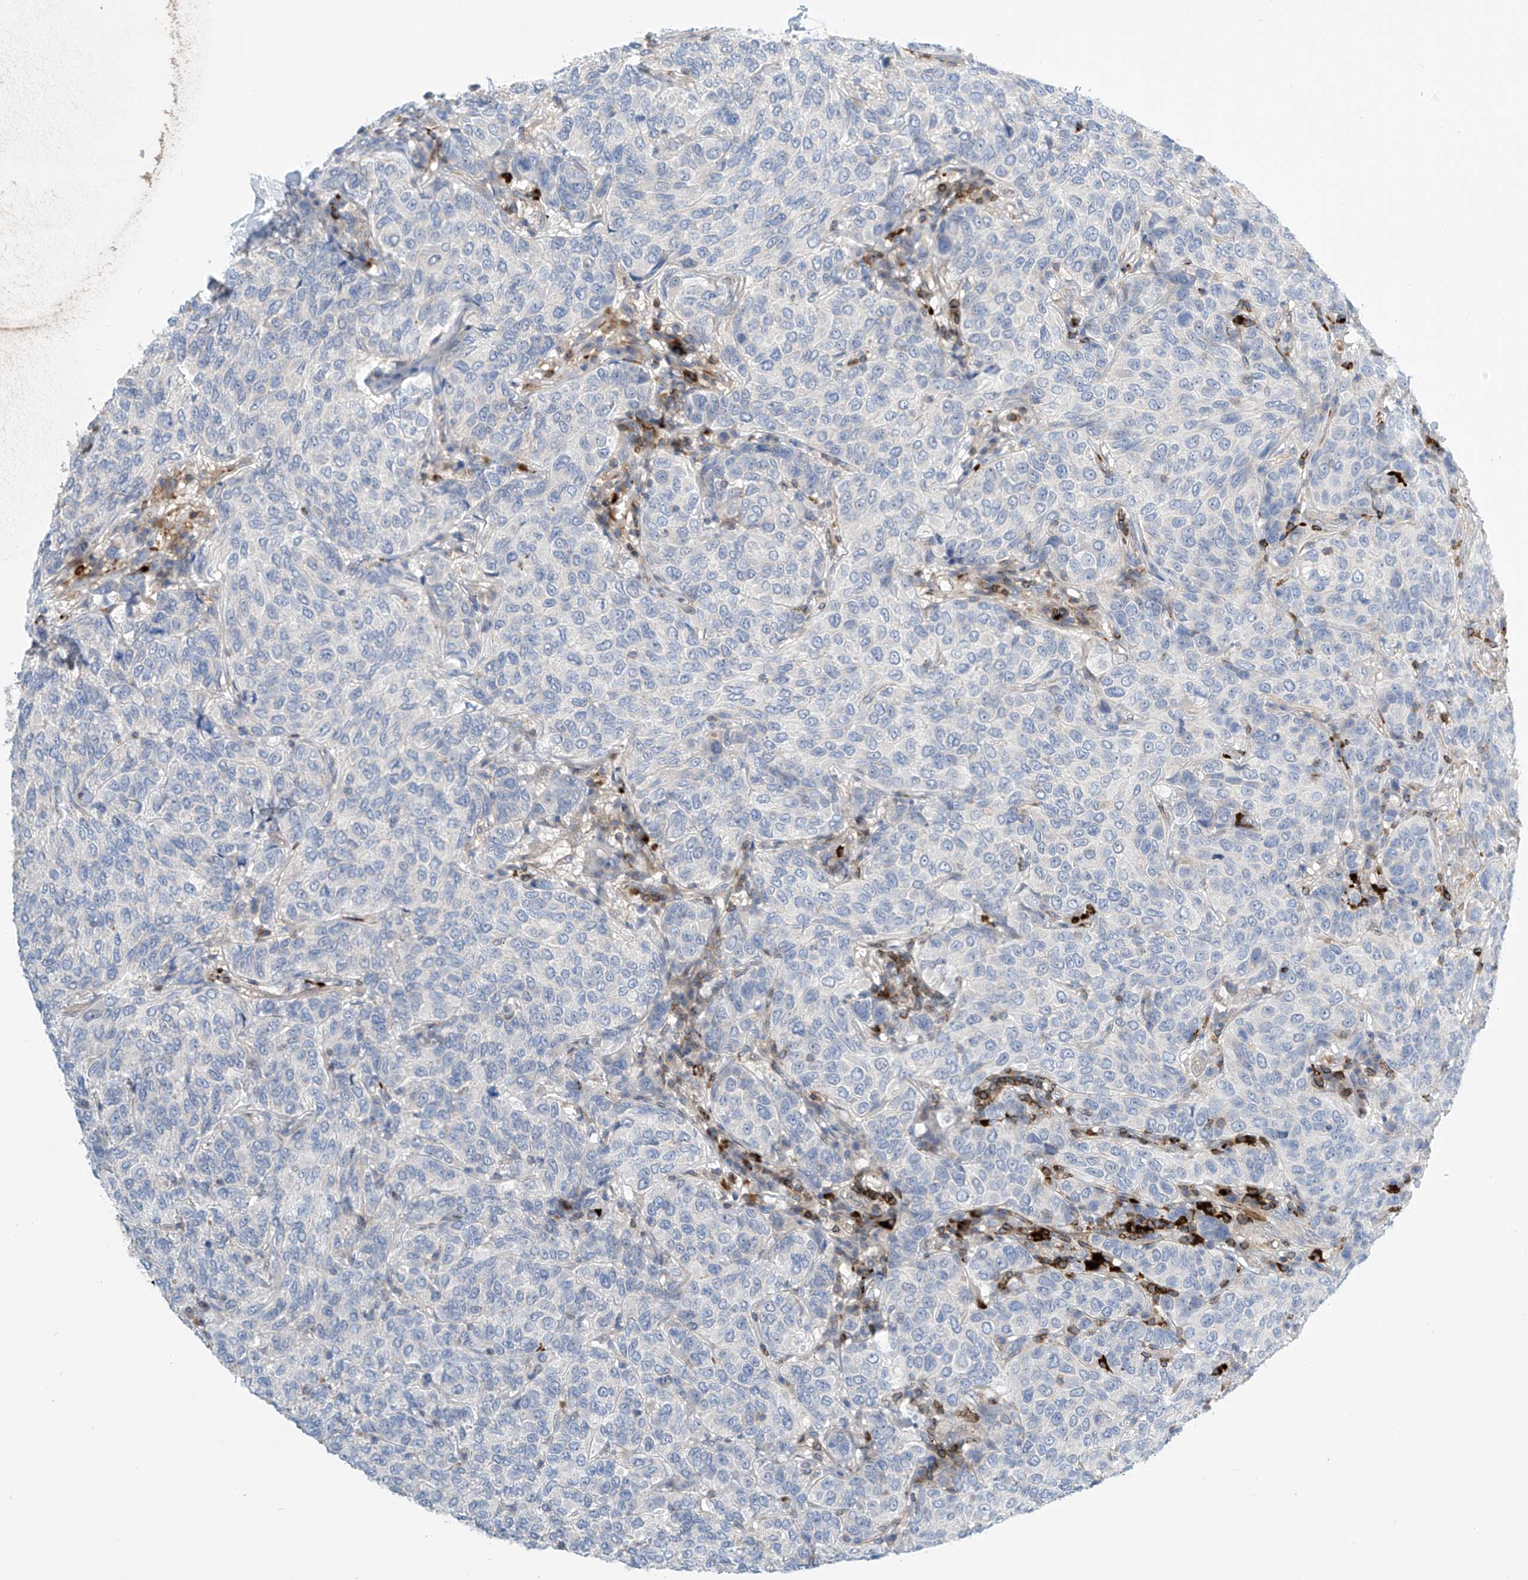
{"staining": {"intensity": "negative", "quantity": "none", "location": "none"}, "tissue": "breast cancer", "cell_type": "Tumor cells", "image_type": "cancer", "snomed": [{"axis": "morphology", "description": "Duct carcinoma"}, {"axis": "topography", "description": "Breast"}], "caption": "Photomicrograph shows no protein expression in tumor cells of invasive ductal carcinoma (breast) tissue.", "gene": "IBA57", "patient": {"sex": "female", "age": 55}}